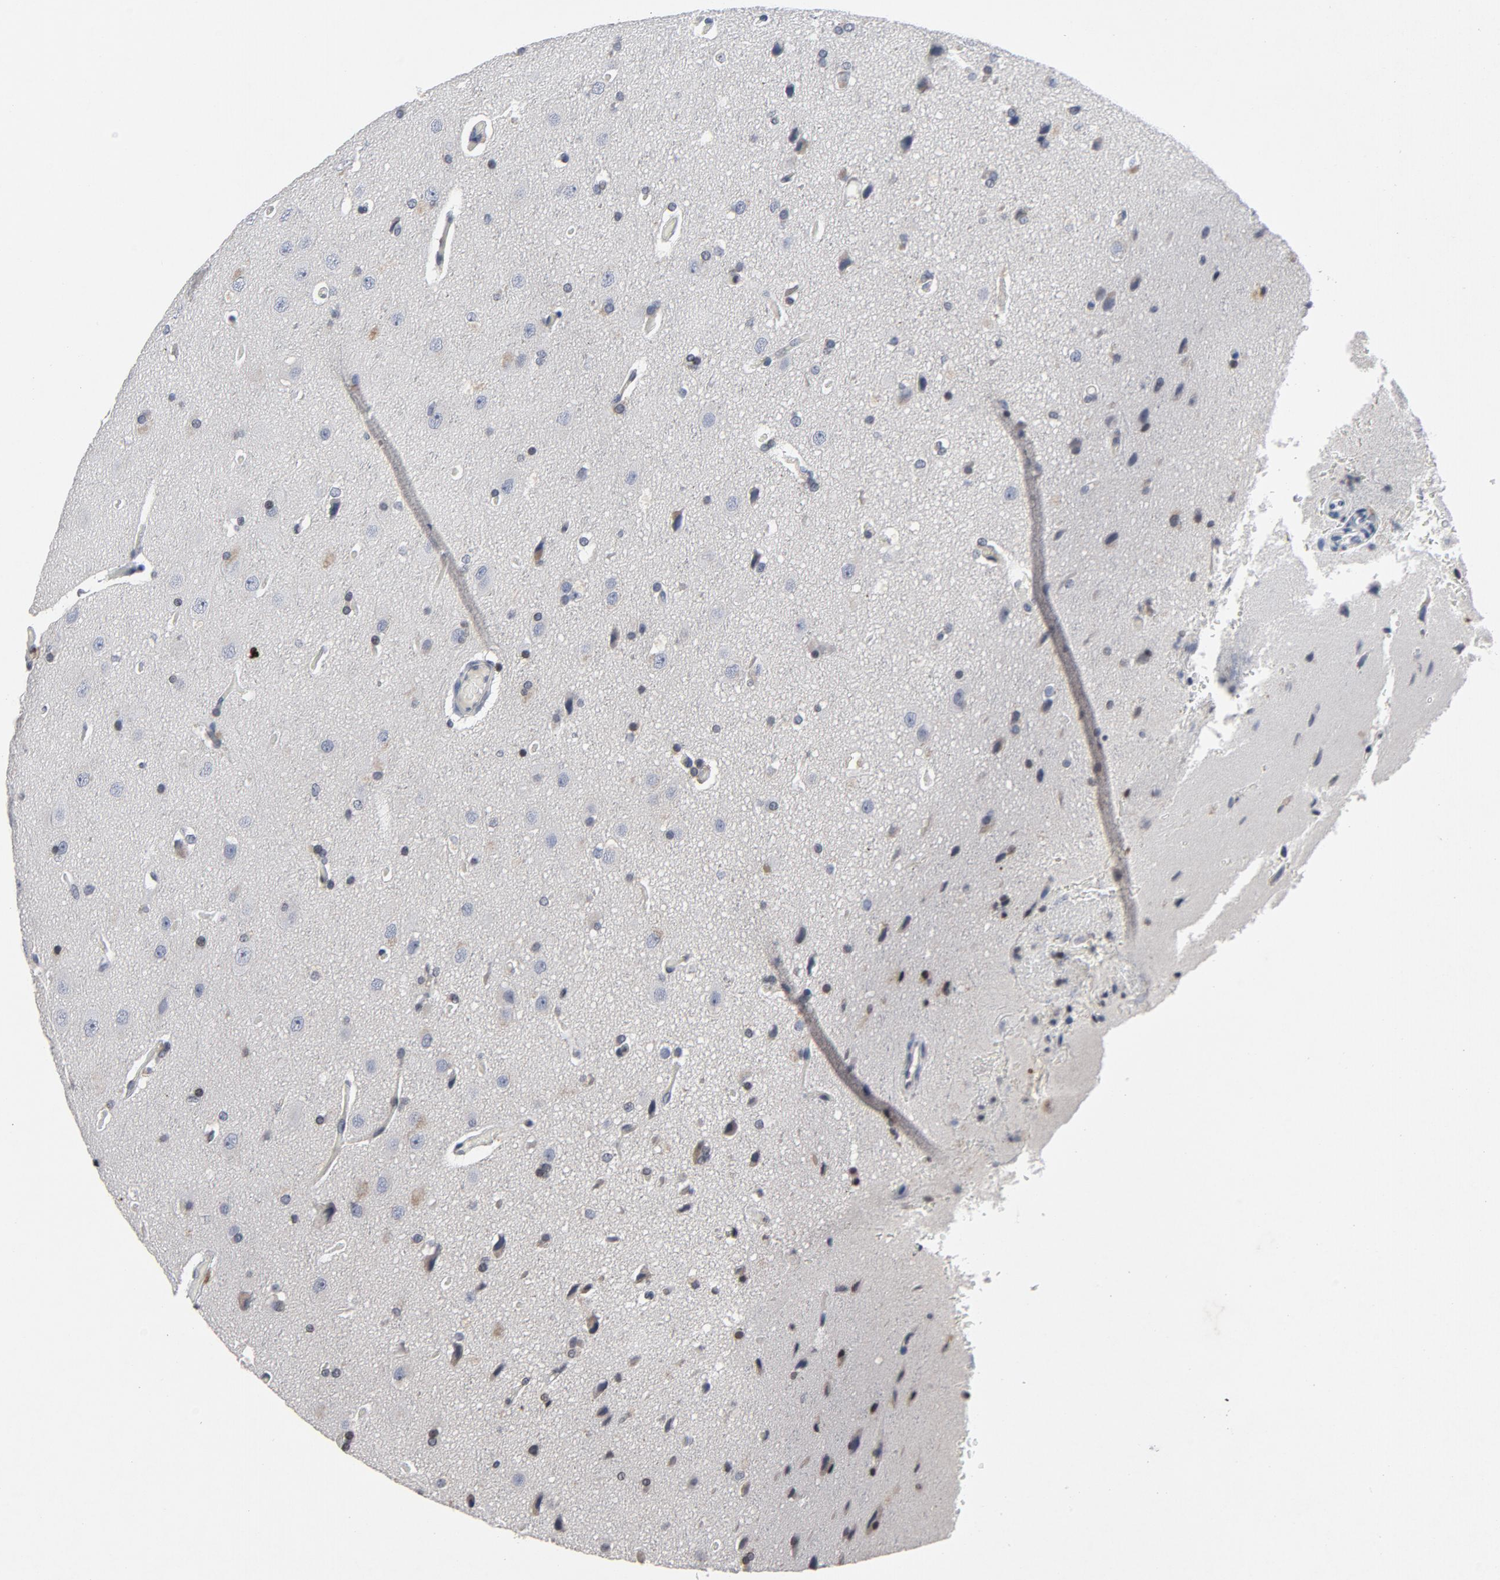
{"staining": {"intensity": "negative", "quantity": "none", "location": "none"}, "tissue": "glioma", "cell_type": "Tumor cells", "image_type": "cancer", "snomed": [{"axis": "morphology", "description": "Glioma, malignant, Low grade"}, {"axis": "topography", "description": "Cerebral cortex"}], "caption": "Human malignant glioma (low-grade) stained for a protein using immunohistochemistry (IHC) reveals no positivity in tumor cells.", "gene": "TCL1A", "patient": {"sex": "female", "age": 47}}